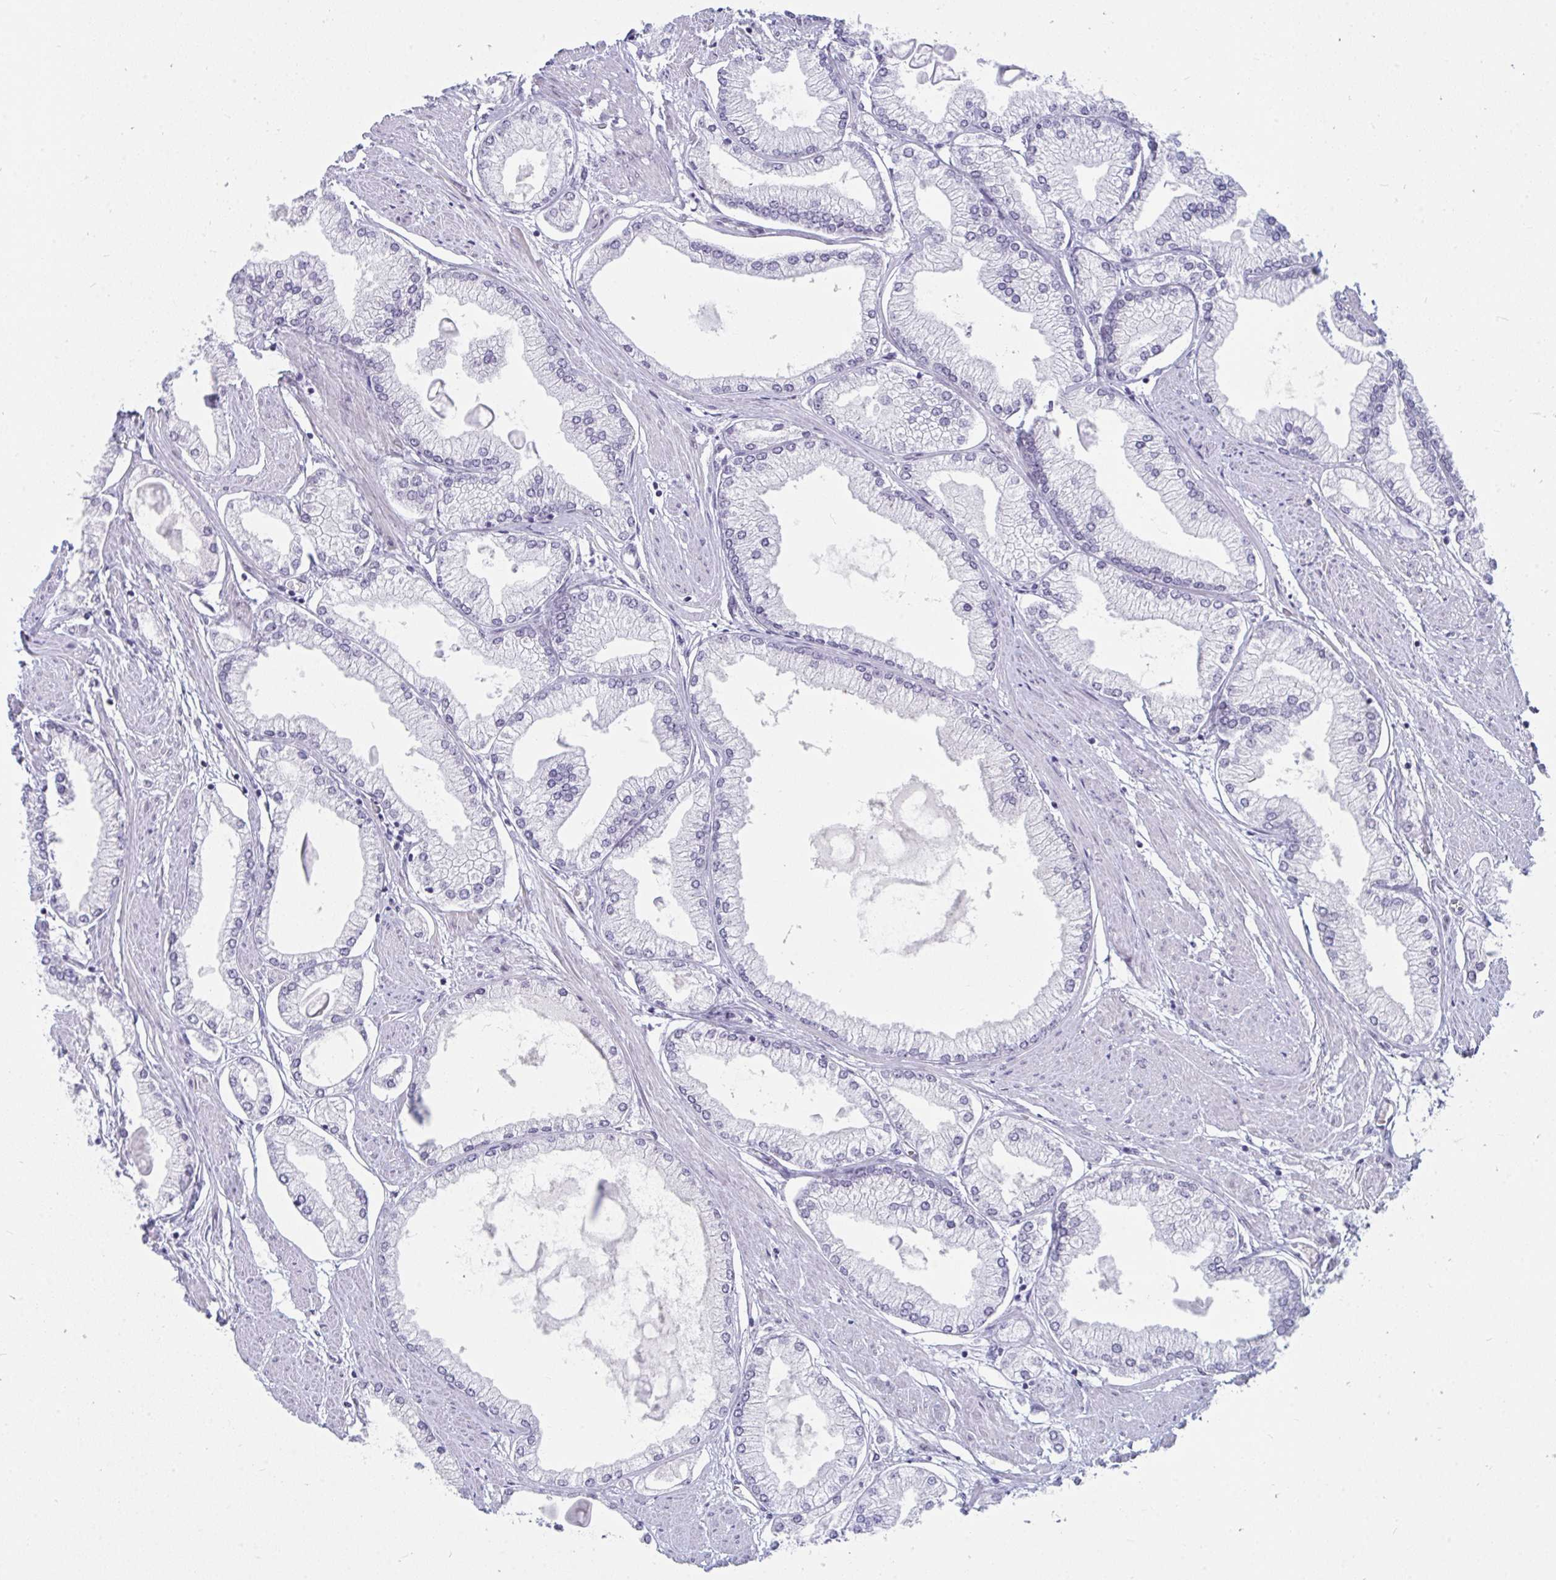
{"staining": {"intensity": "negative", "quantity": "none", "location": "none"}, "tissue": "prostate cancer", "cell_type": "Tumor cells", "image_type": "cancer", "snomed": [{"axis": "morphology", "description": "Adenocarcinoma, High grade"}, {"axis": "topography", "description": "Prostate"}], "caption": "The immunohistochemistry histopathology image has no significant staining in tumor cells of prostate cancer (adenocarcinoma (high-grade)) tissue.", "gene": "PRR14", "patient": {"sex": "male", "age": 68}}